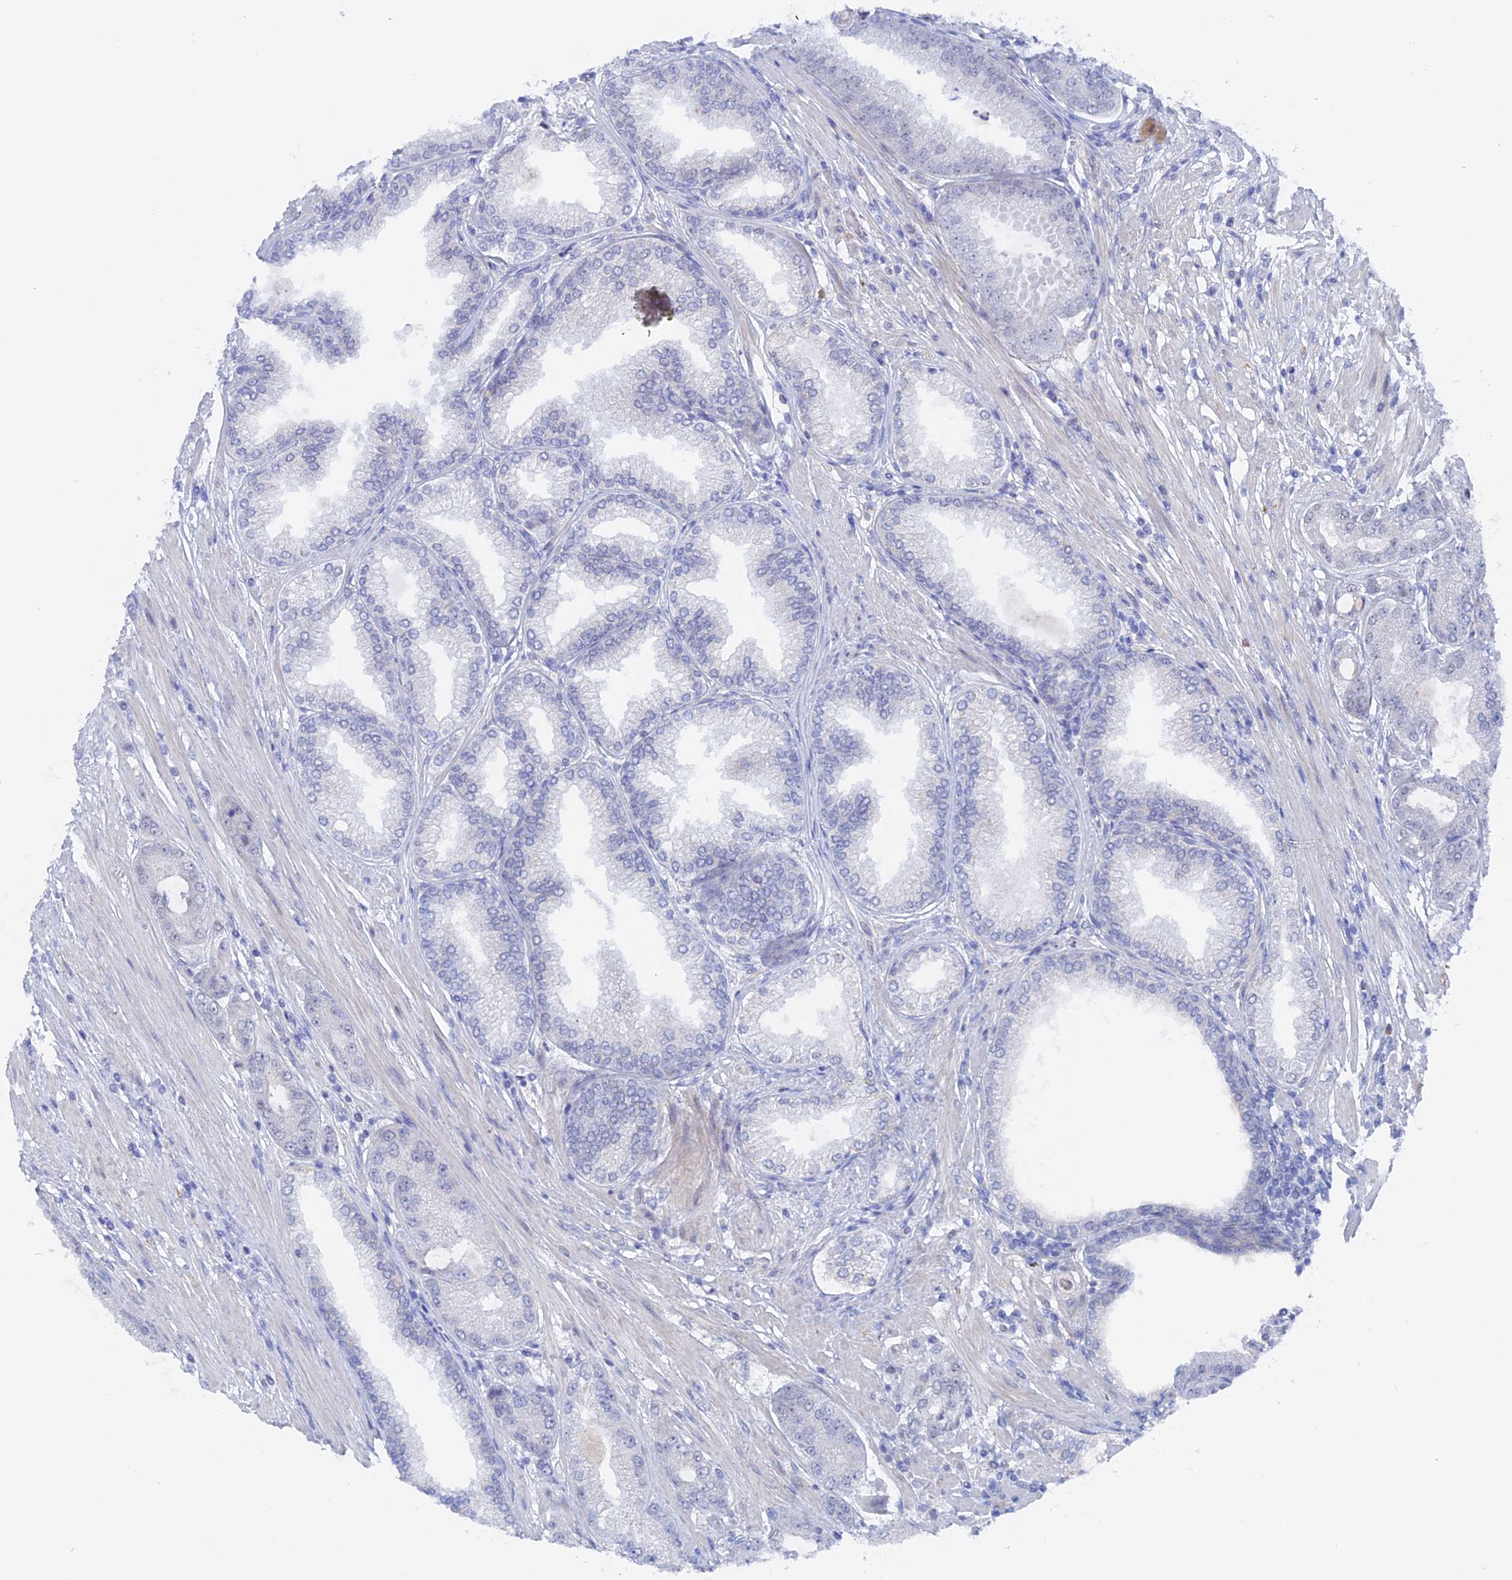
{"staining": {"intensity": "negative", "quantity": "none", "location": "none"}, "tissue": "prostate cancer", "cell_type": "Tumor cells", "image_type": "cancer", "snomed": [{"axis": "morphology", "description": "Adenocarcinoma, High grade"}, {"axis": "topography", "description": "Prostate"}], "caption": "The IHC micrograph has no significant positivity in tumor cells of prostate cancer (adenocarcinoma (high-grade)) tissue.", "gene": "DACT3", "patient": {"sex": "male", "age": 71}}